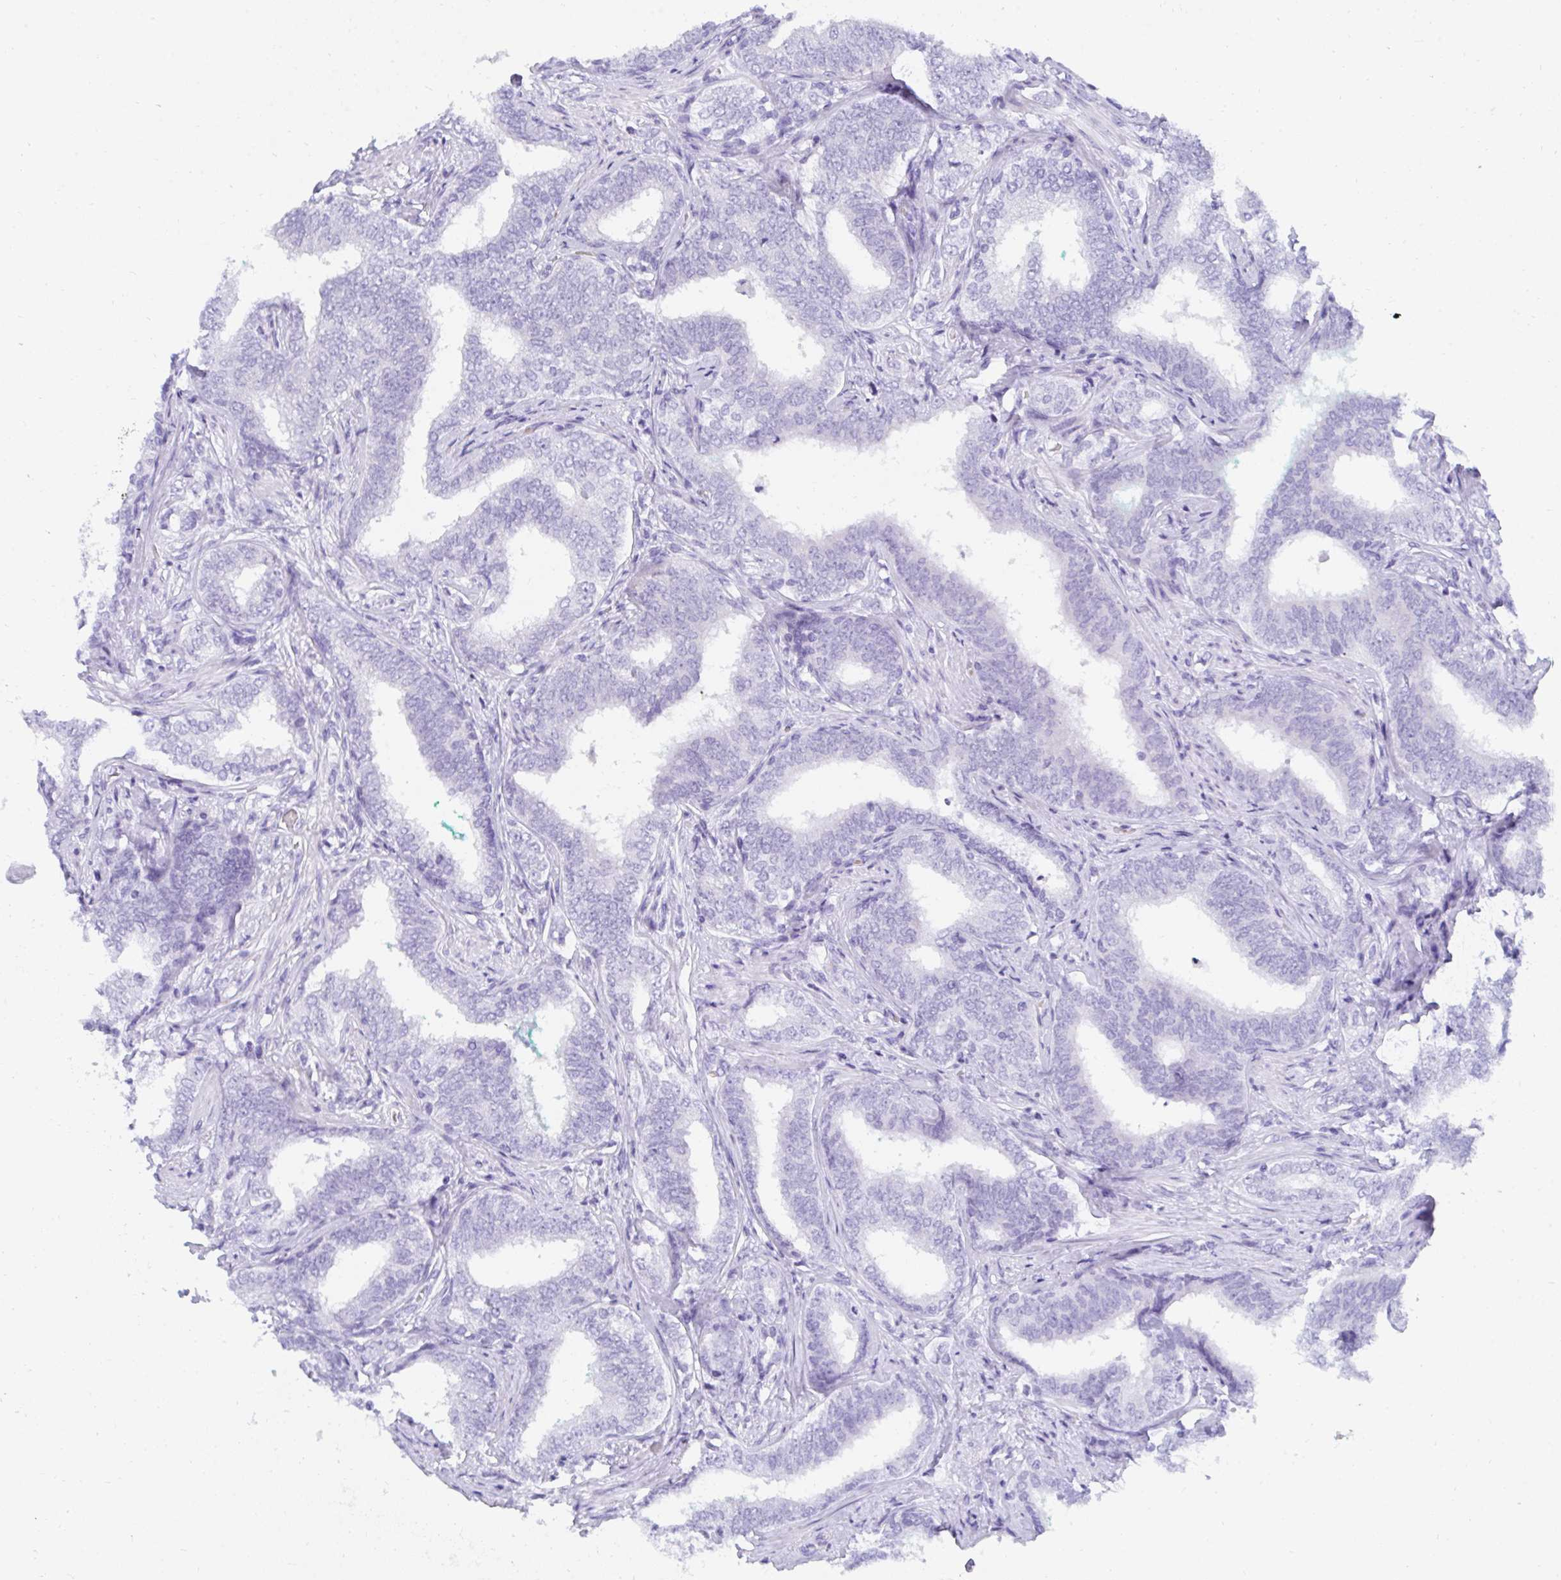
{"staining": {"intensity": "negative", "quantity": "none", "location": "none"}, "tissue": "prostate cancer", "cell_type": "Tumor cells", "image_type": "cancer", "snomed": [{"axis": "morphology", "description": "Adenocarcinoma, High grade"}, {"axis": "topography", "description": "Prostate"}], "caption": "Image shows no significant protein expression in tumor cells of high-grade adenocarcinoma (prostate).", "gene": "MROH2B", "patient": {"sex": "male", "age": 72}}